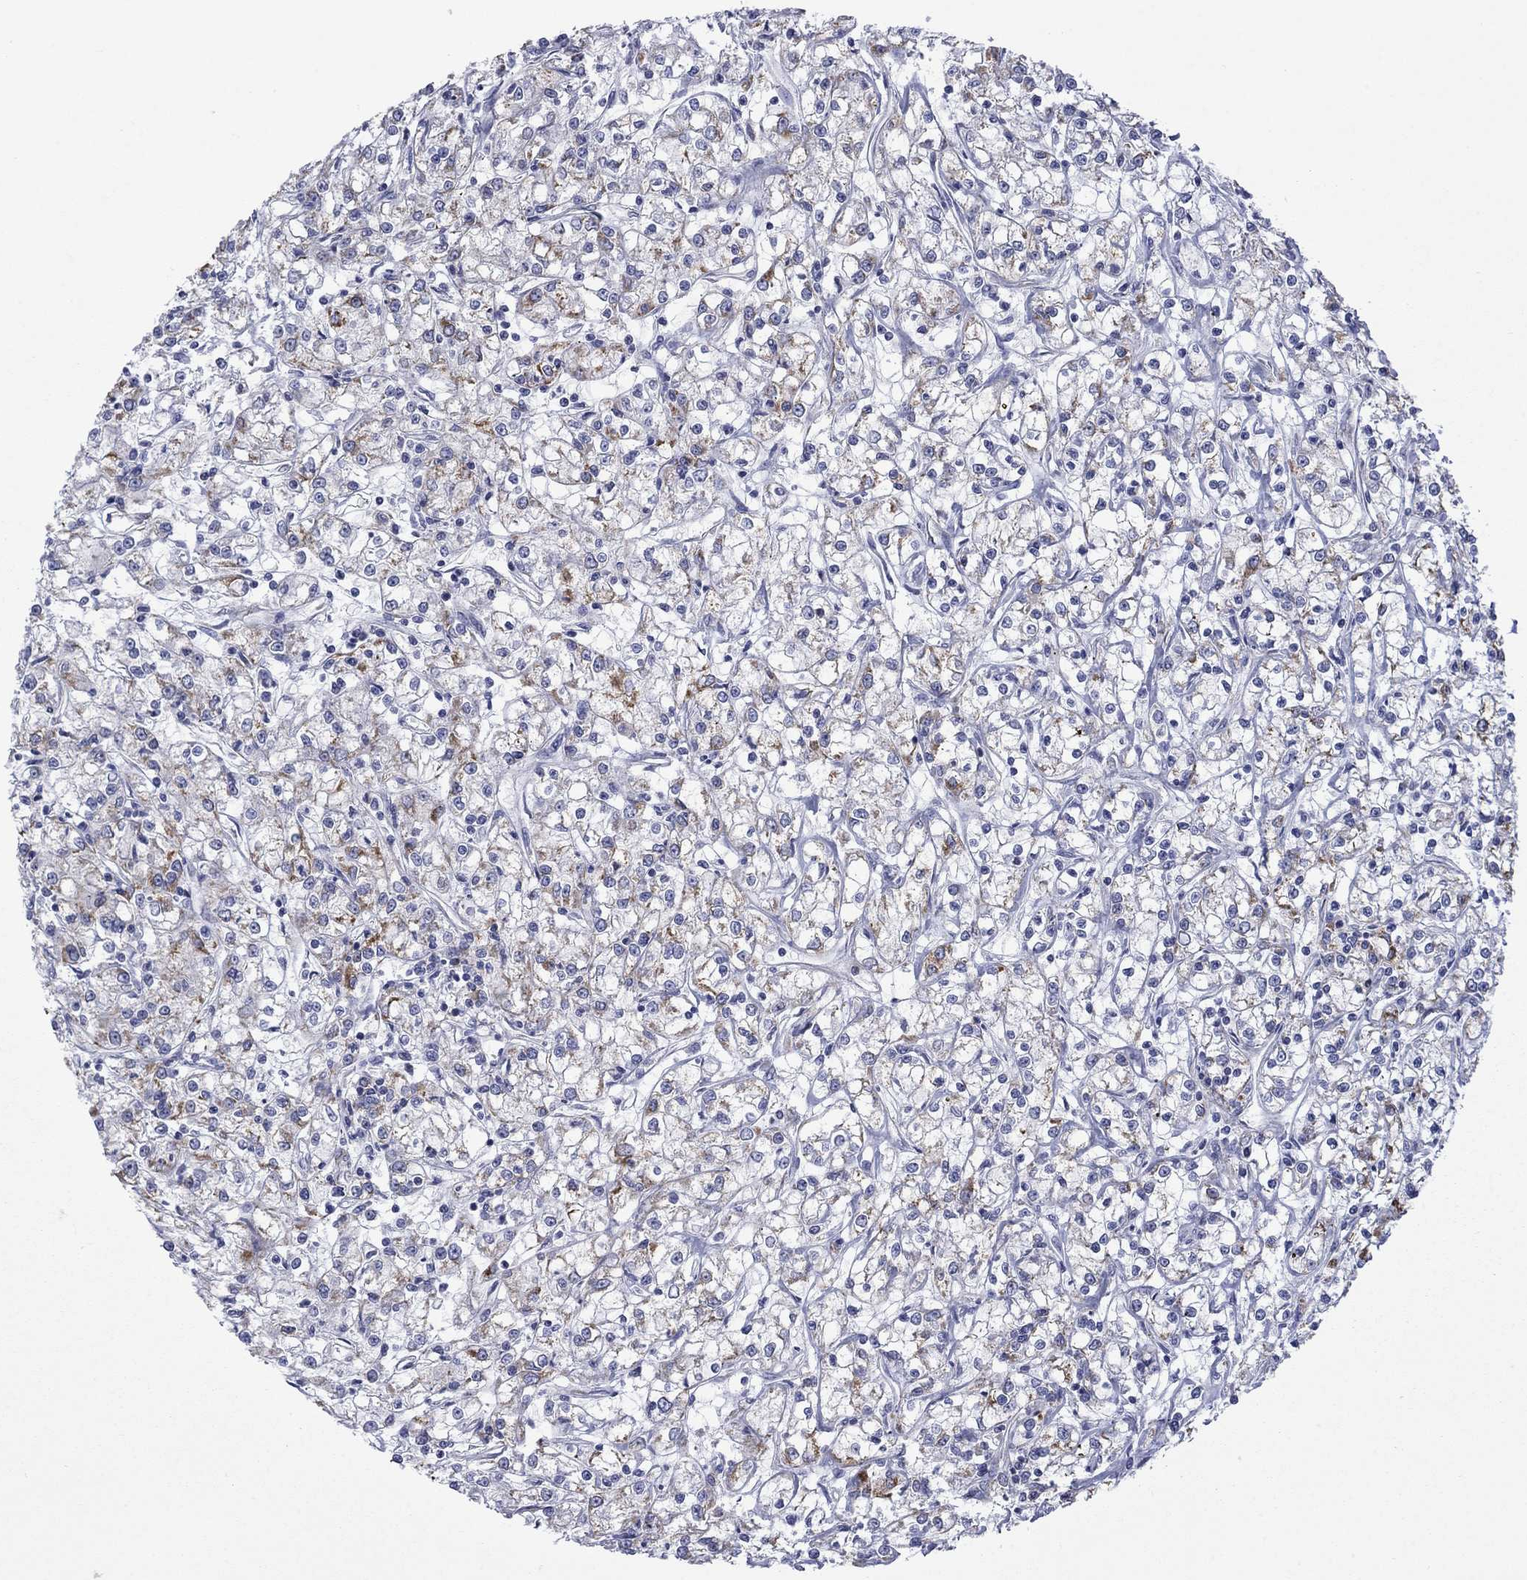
{"staining": {"intensity": "moderate", "quantity": "<25%", "location": "cytoplasmic/membranous"}, "tissue": "renal cancer", "cell_type": "Tumor cells", "image_type": "cancer", "snomed": [{"axis": "morphology", "description": "Adenocarcinoma, NOS"}, {"axis": "topography", "description": "Kidney"}], "caption": "Immunohistochemistry (DAB (3,3'-diaminobenzidine)) staining of renal adenocarcinoma shows moderate cytoplasmic/membranous protein staining in approximately <25% of tumor cells. Using DAB (brown) and hematoxylin (blue) stains, captured at high magnification using brightfield microscopy.", "gene": "CISD1", "patient": {"sex": "female", "age": 59}}